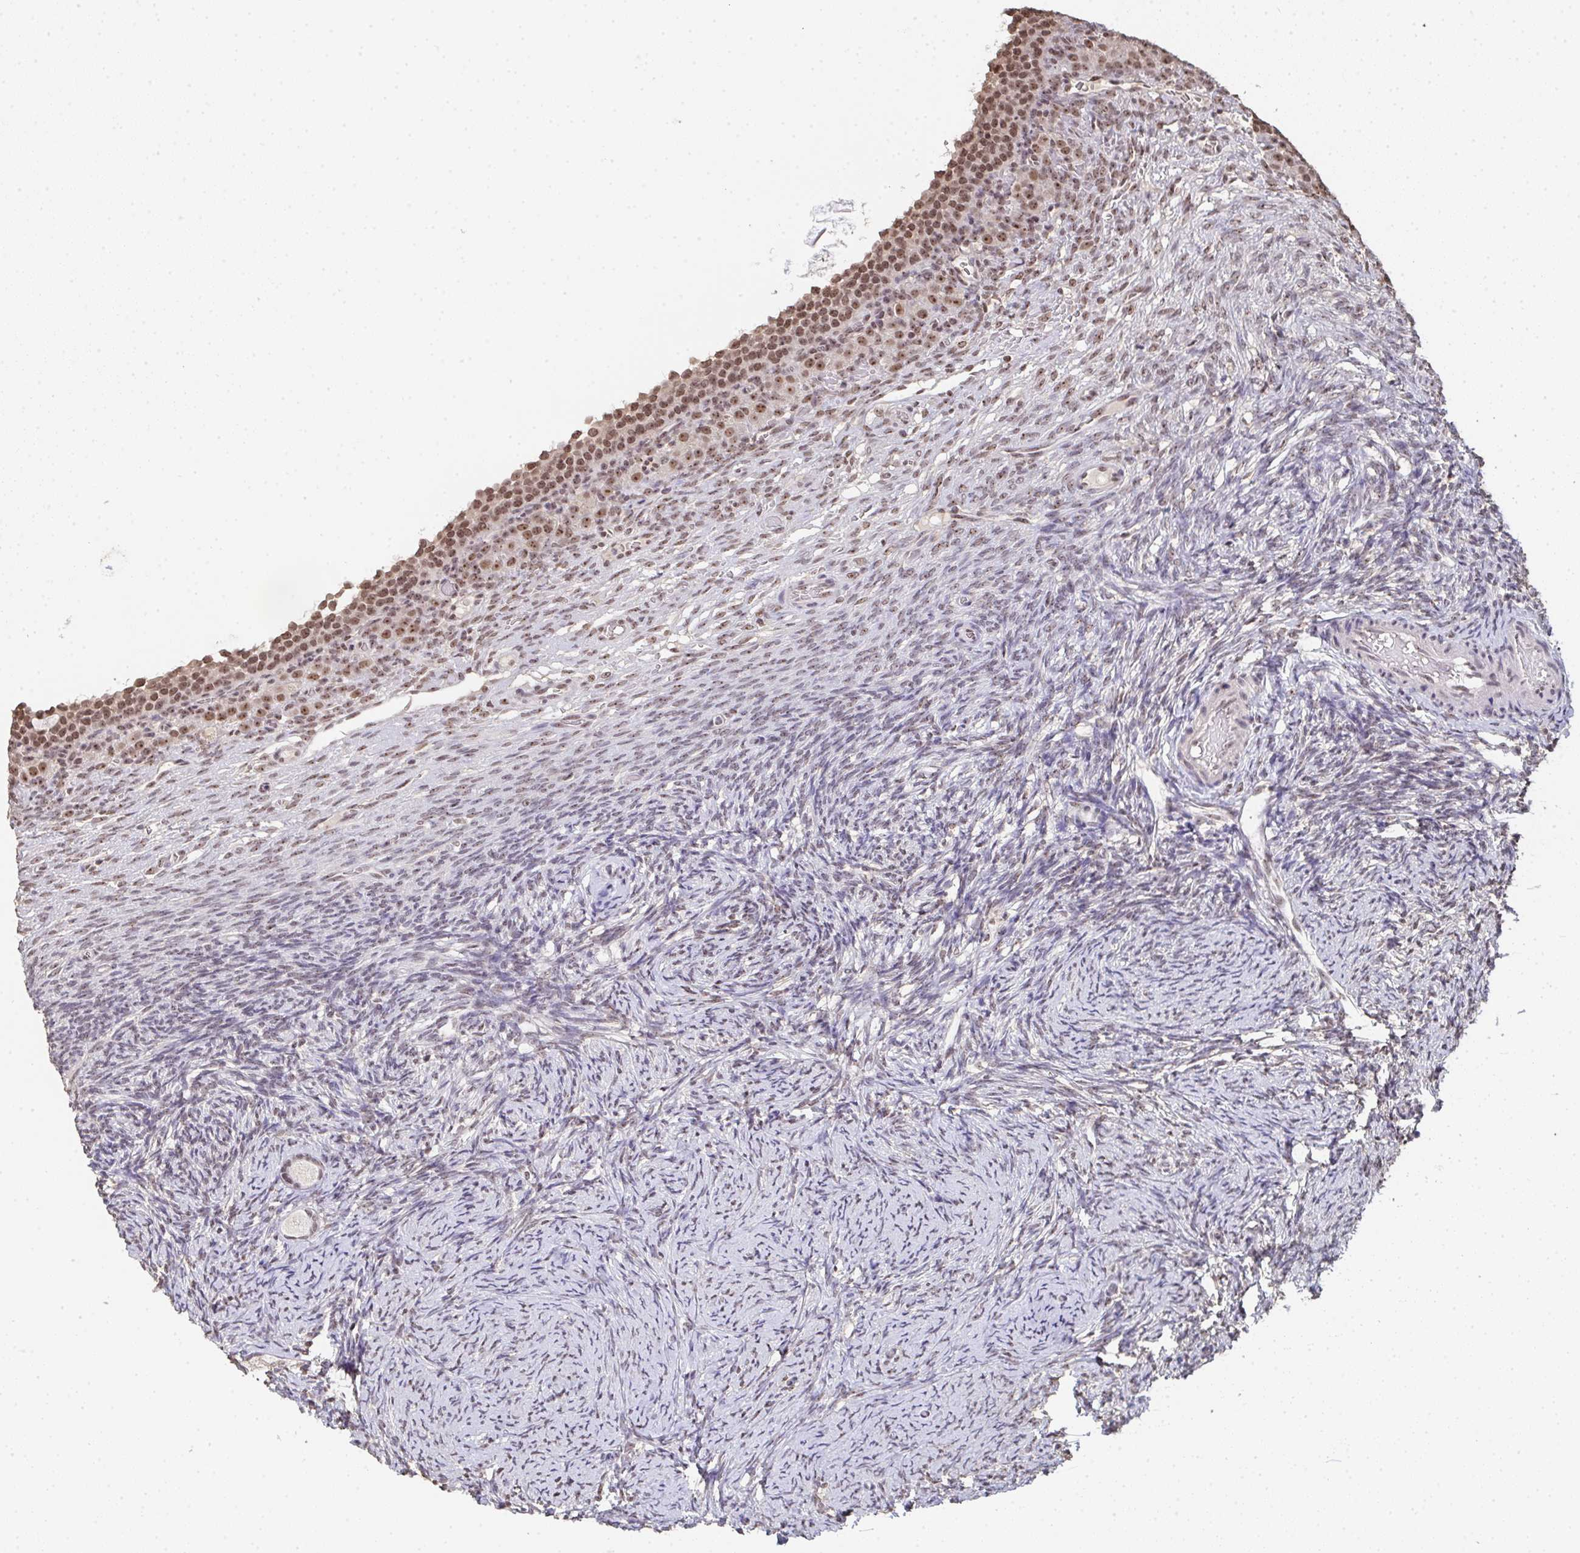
{"staining": {"intensity": "weak", "quantity": ">75%", "location": "nuclear"}, "tissue": "ovary", "cell_type": "Follicle cells", "image_type": "normal", "snomed": [{"axis": "morphology", "description": "Normal tissue, NOS"}, {"axis": "topography", "description": "Ovary"}], "caption": "This is a photomicrograph of immunohistochemistry (IHC) staining of unremarkable ovary, which shows weak expression in the nuclear of follicle cells.", "gene": "DKC1", "patient": {"sex": "female", "age": 34}}